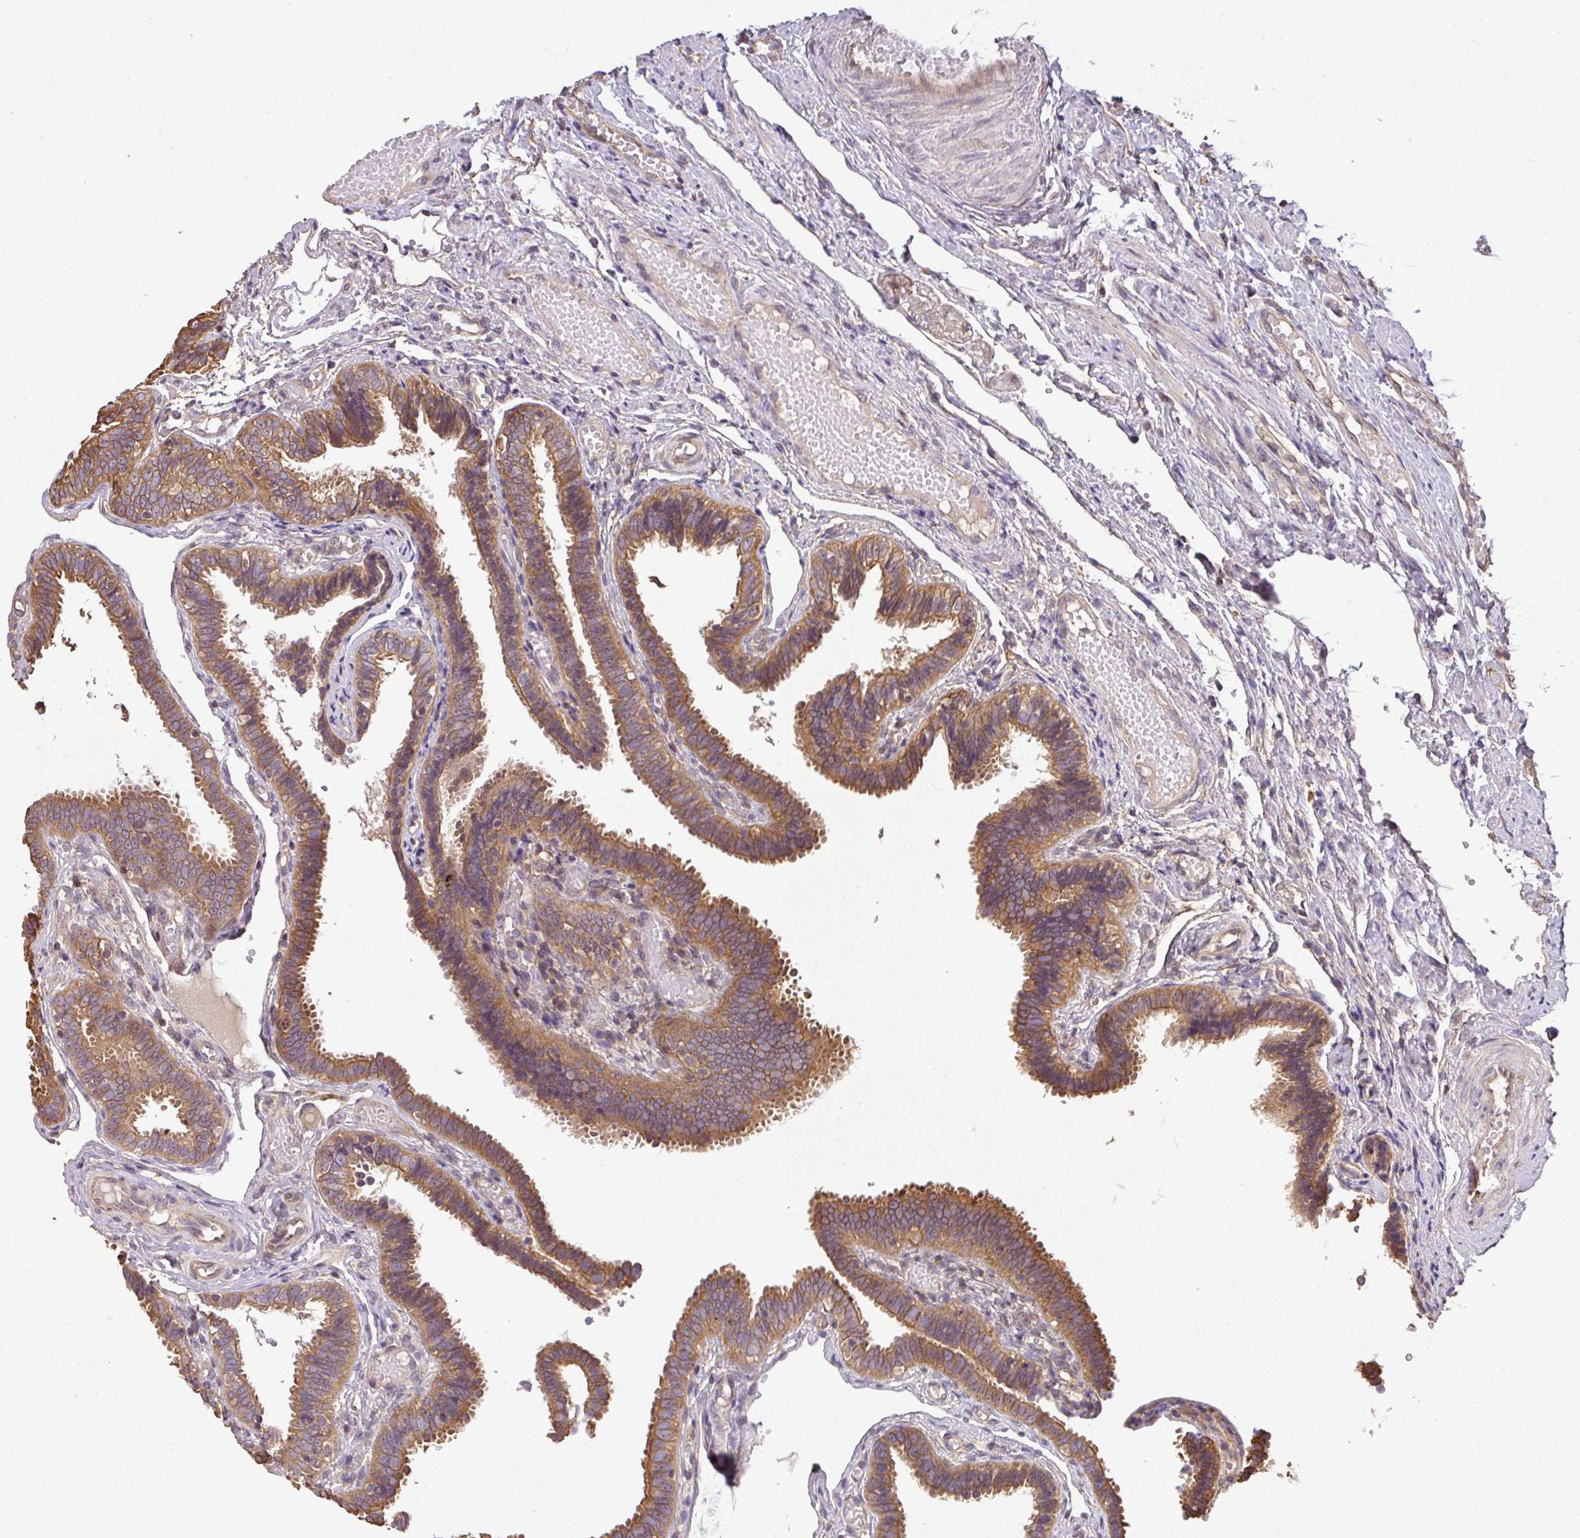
{"staining": {"intensity": "moderate", "quantity": ">75%", "location": "cytoplasmic/membranous"}, "tissue": "fallopian tube", "cell_type": "Glandular cells", "image_type": "normal", "snomed": [{"axis": "morphology", "description": "Normal tissue, NOS"}, {"axis": "topography", "description": "Fallopian tube"}], "caption": "Immunohistochemical staining of normal fallopian tube displays medium levels of moderate cytoplasmic/membranous staining in about >75% of glandular cells.", "gene": "VENTX", "patient": {"sex": "female", "age": 37}}